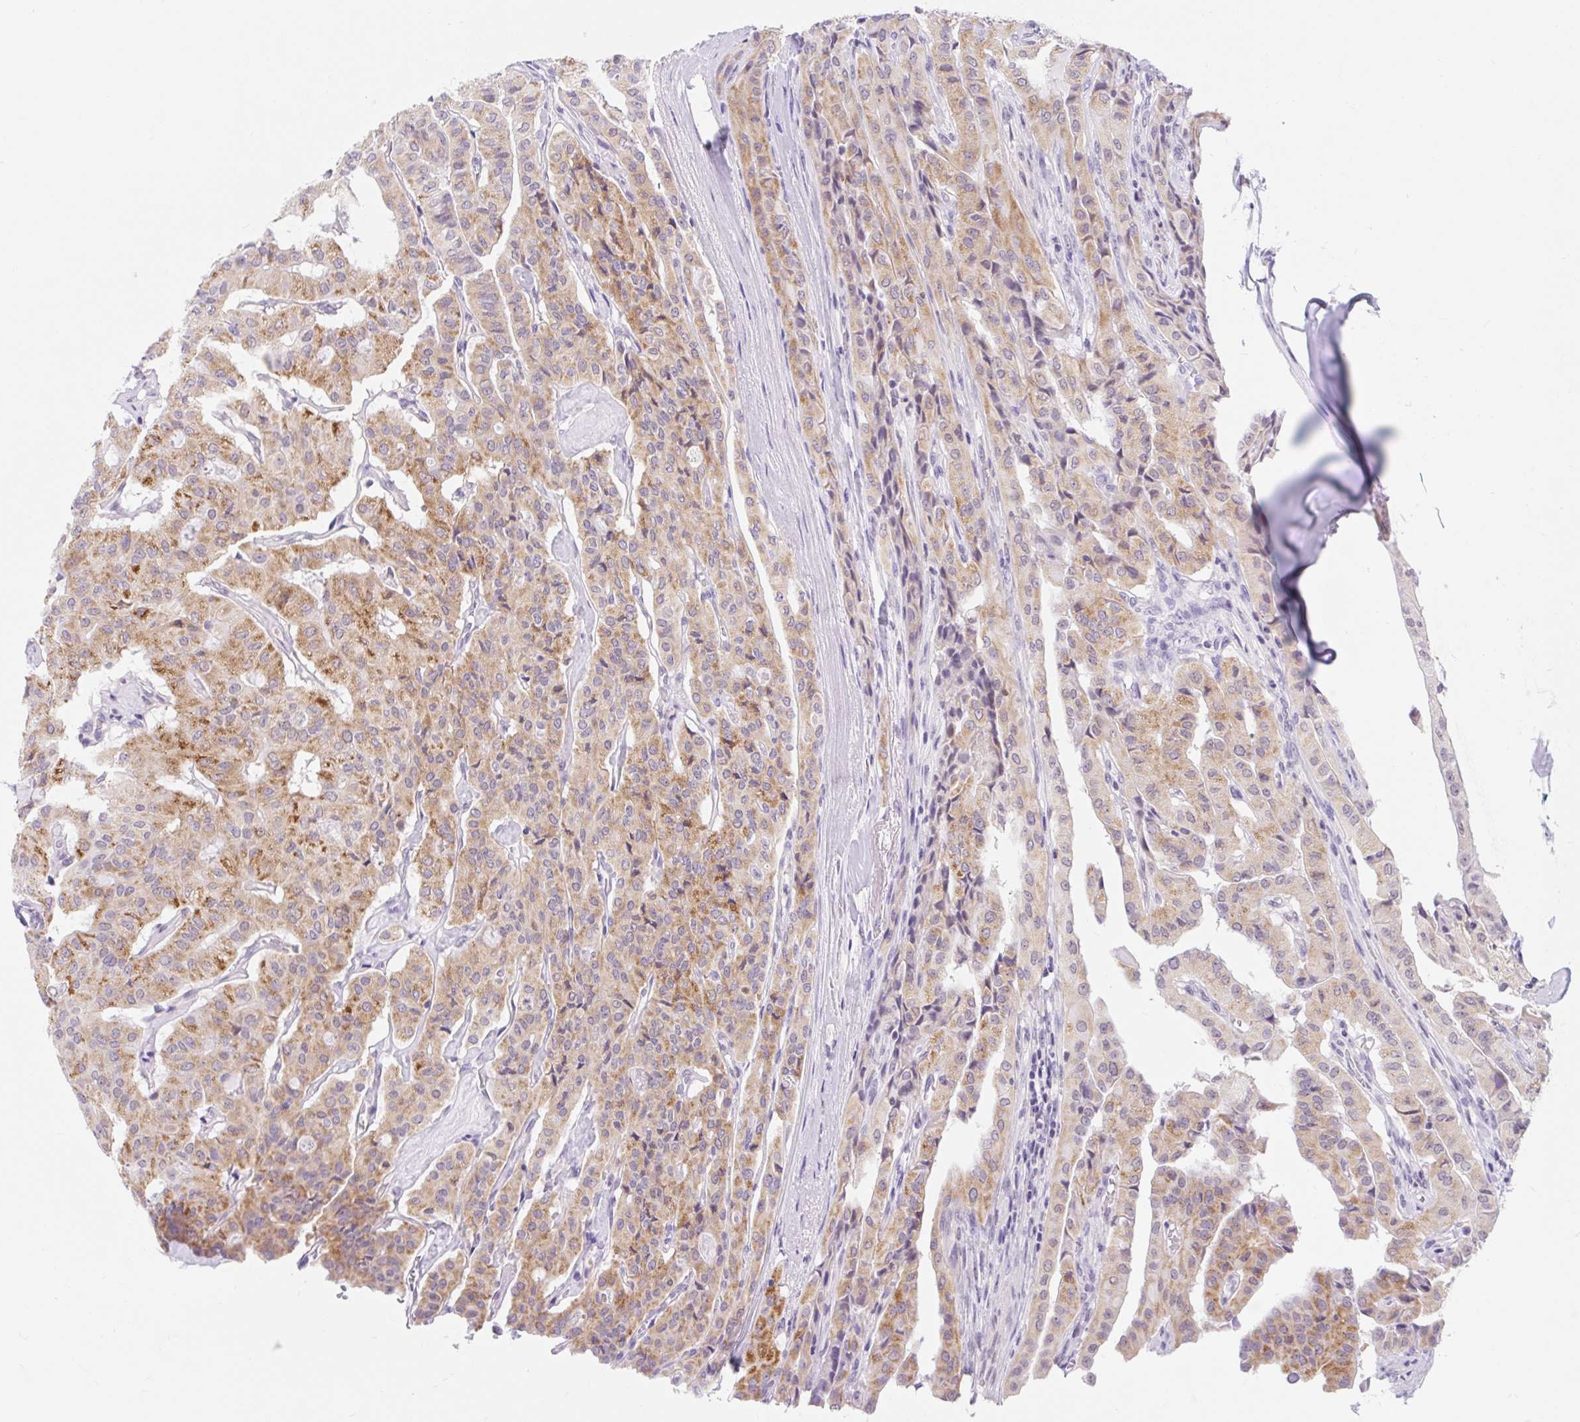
{"staining": {"intensity": "moderate", "quantity": ">75%", "location": "cytoplasmic/membranous"}, "tissue": "thyroid cancer", "cell_type": "Tumor cells", "image_type": "cancer", "snomed": [{"axis": "morphology", "description": "Papillary adenocarcinoma, NOS"}, {"axis": "topography", "description": "Thyroid gland"}], "caption": "This histopathology image exhibits immunohistochemistry staining of thyroid cancer, with medium moderate cytoplasmic/membranous staining in approximately >75% of tumor cells.", "gene": "ITPK1", "patient": {"sex": "female", "age": 59}}